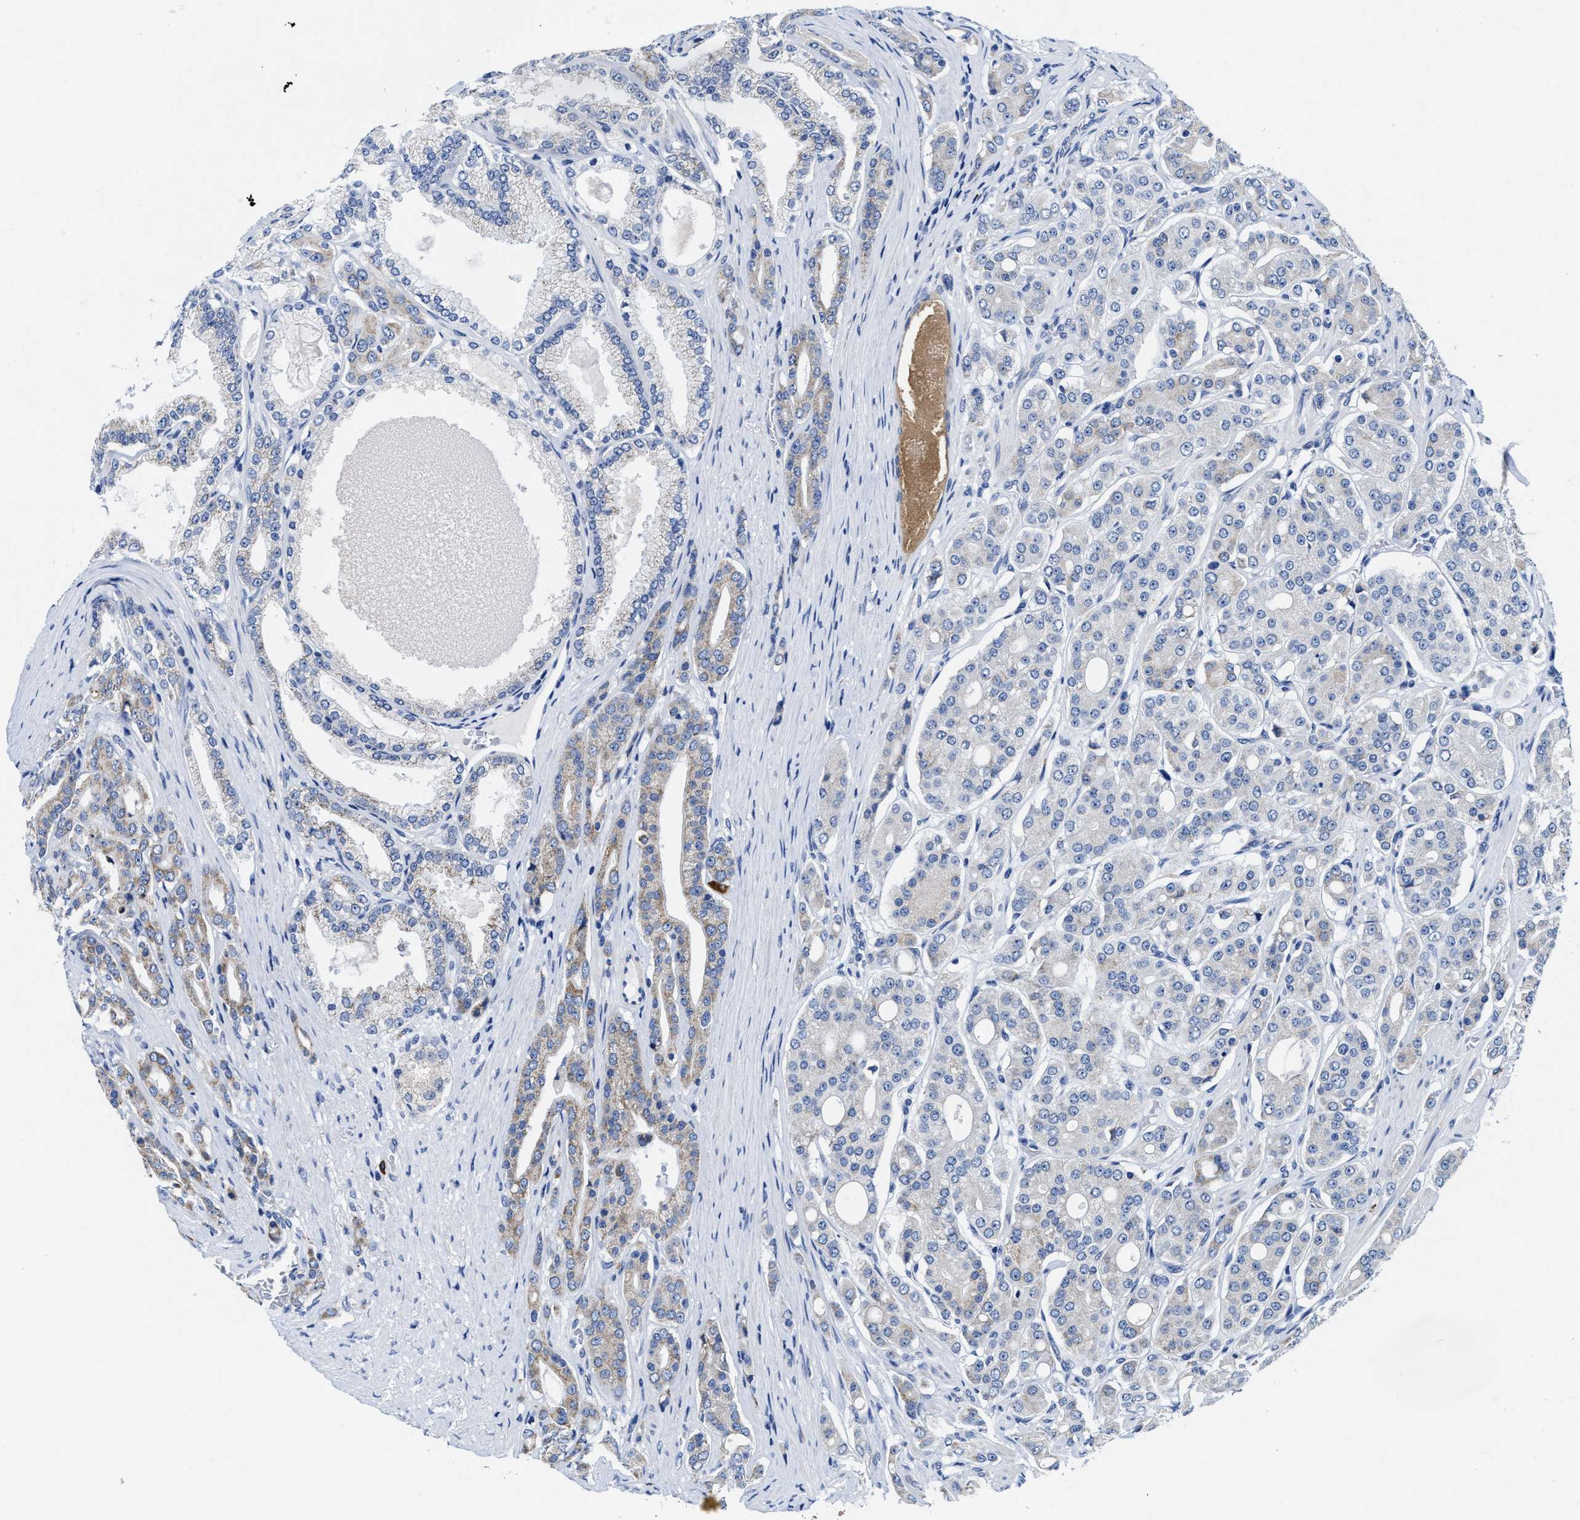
{"staining": {"intensity": "weak", "quantity": "25%-75%", "location": "cytoplasmic/membranous"}, "tissue": "prostate cancer", "cell_type": "Tumor cells", "image_type": "cancer", "snomed": [{"axis": "morphology", "description": "Adenocarcinoma, High grade"}, {"axis": "topography", "description": "Prostate"}], "caption": "Prostate cancer stained with a brown dye demonstrates weak cytoplasmic/membranous positive expression in approximately 25%-75% of tumor cells.", "gene": "TBRG4", "patient": {"sex": "male", "age": 71}}